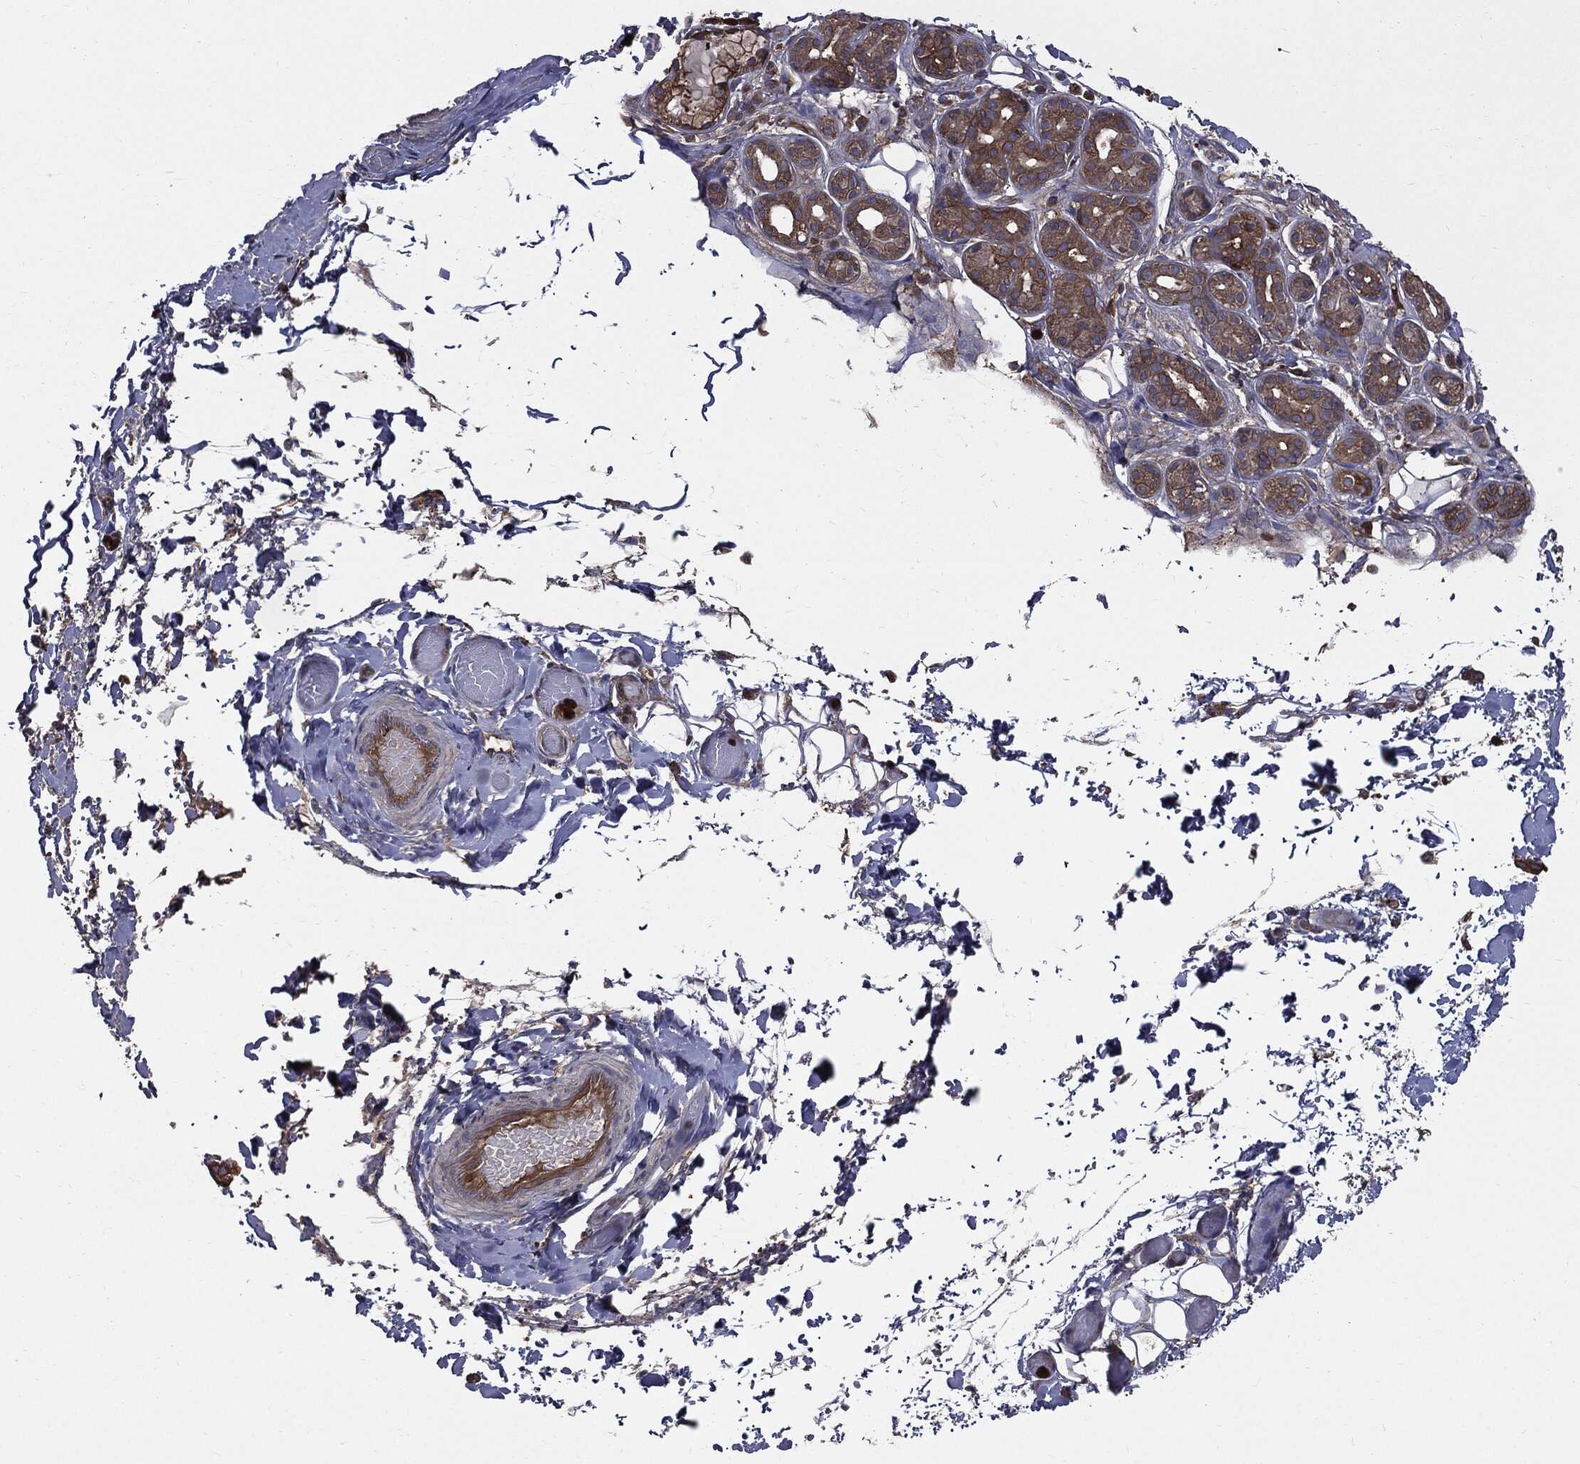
{"staining": {"intensity": "moderate", "quantity": "25%-75%", "location": "cytoplasmic/membranous"}, "tissue": "salivary gland", "cell_type": "Glandular cells", "image_type": "normal", "snomed": [{"axis": "morphology", "description": "Normal tissue, NOS"}, {"axis": "topography", "description": "Salivary gland"}, {"axis": "topography", "description": "Peripheral nerve tissue"}], "caption": "An image of salivary gland stained for a protein shows moderate cytoplasmic/membranous brown staining in glandular cells.", "gene": "PDCD6IP", "patient": {"sex": "male", "age": 71}}